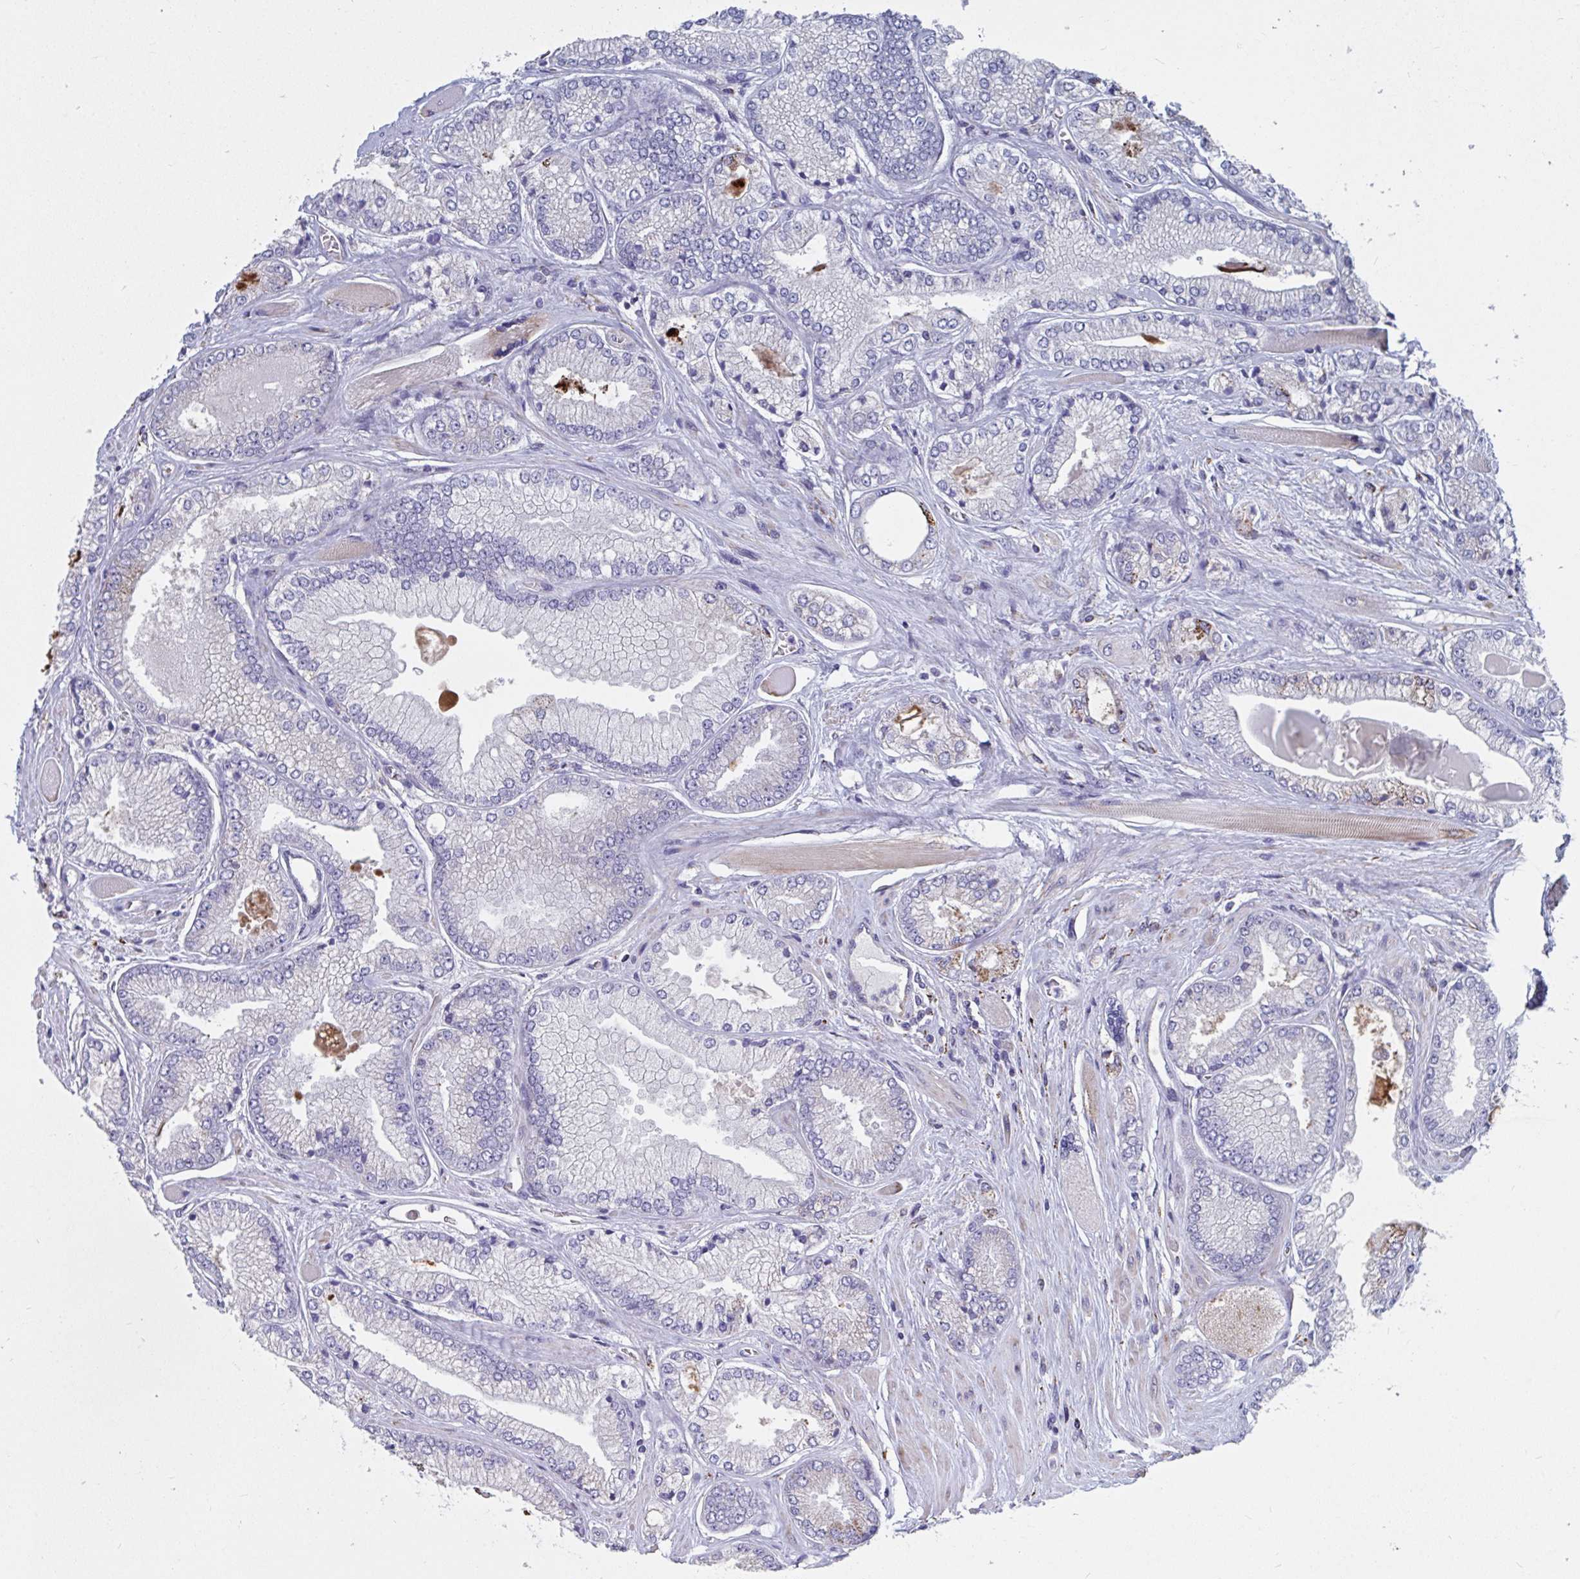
{"staining": {"intensity": "strong", "quantity": "<25%", "location": "cytoplasmic/membranous"}, "tissue": "prostate cancer", "cell_type": "Tumor cells", "image_type": "cancer", "snomed": [{"axis": "morphology", "description": "Adenocarcinoma, Low grade"}, {"axis": "topography", "description": "Prostate"}], "caption": "The photomicrograph shows staining of prostate cancer, revealing strong cytoplasmic/membranous protein staining (brown color) within tumor cells.", "gene": "FAM156B", "patient": {"sex": "male", "age": 67}}